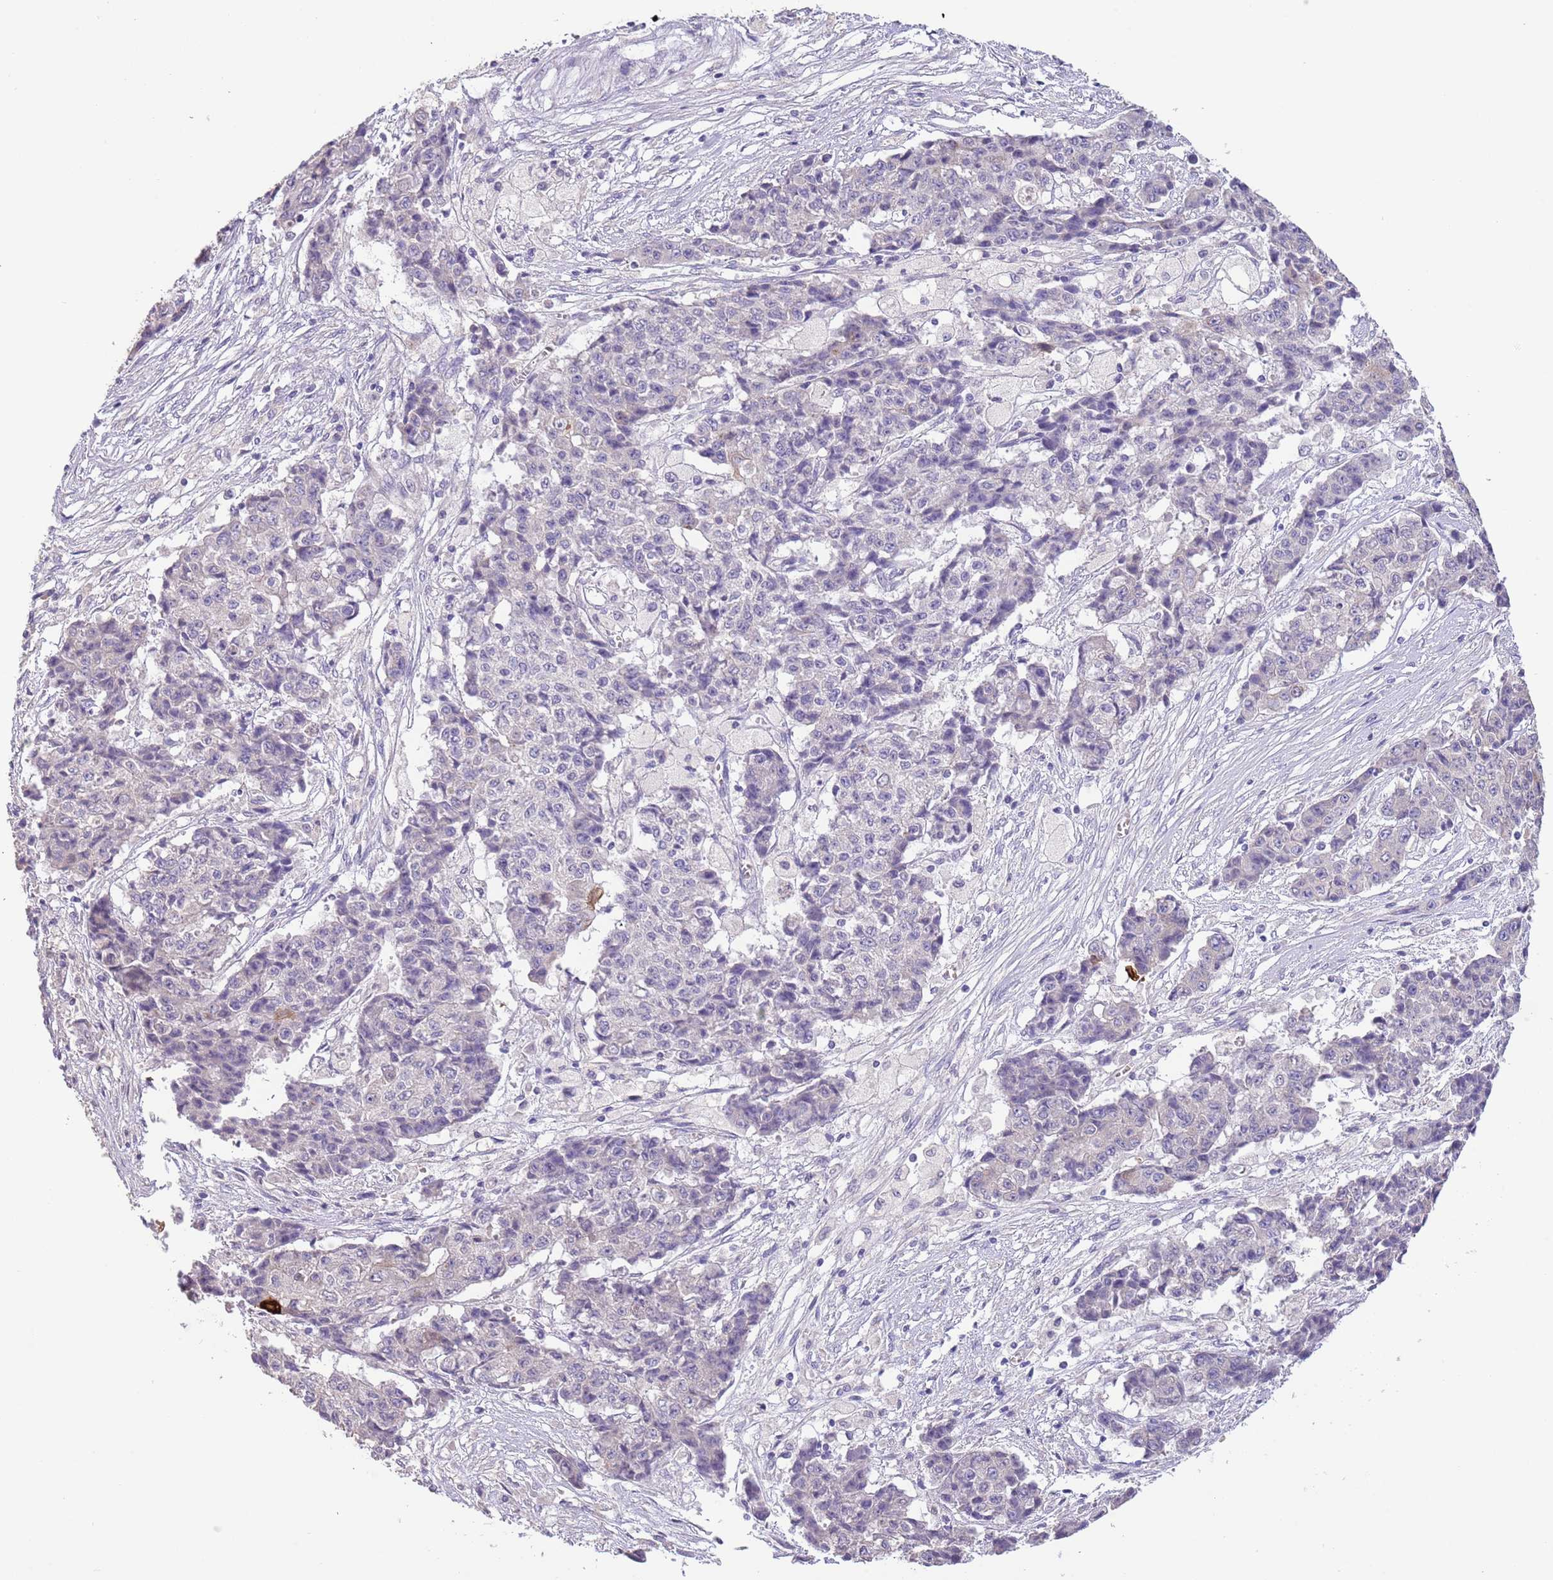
{"staining": {"intensity": "negative", "quantity": "none", "location": "none"}, "tissue": "ovarian cancer", "cell_type": "Tumor cells", "image_type": "cancer", "snomed": [{"axis": "morphology", "description": "Carcinoma, endometroid"}, {"axis": "topography", "description": "Ovary"}], "caption": "Tumor cells are negative for protein expression in human ovarian endometroid carcinoma.", "gene": "ZNF658", "patient": {"sex": "female", "age": 42}}